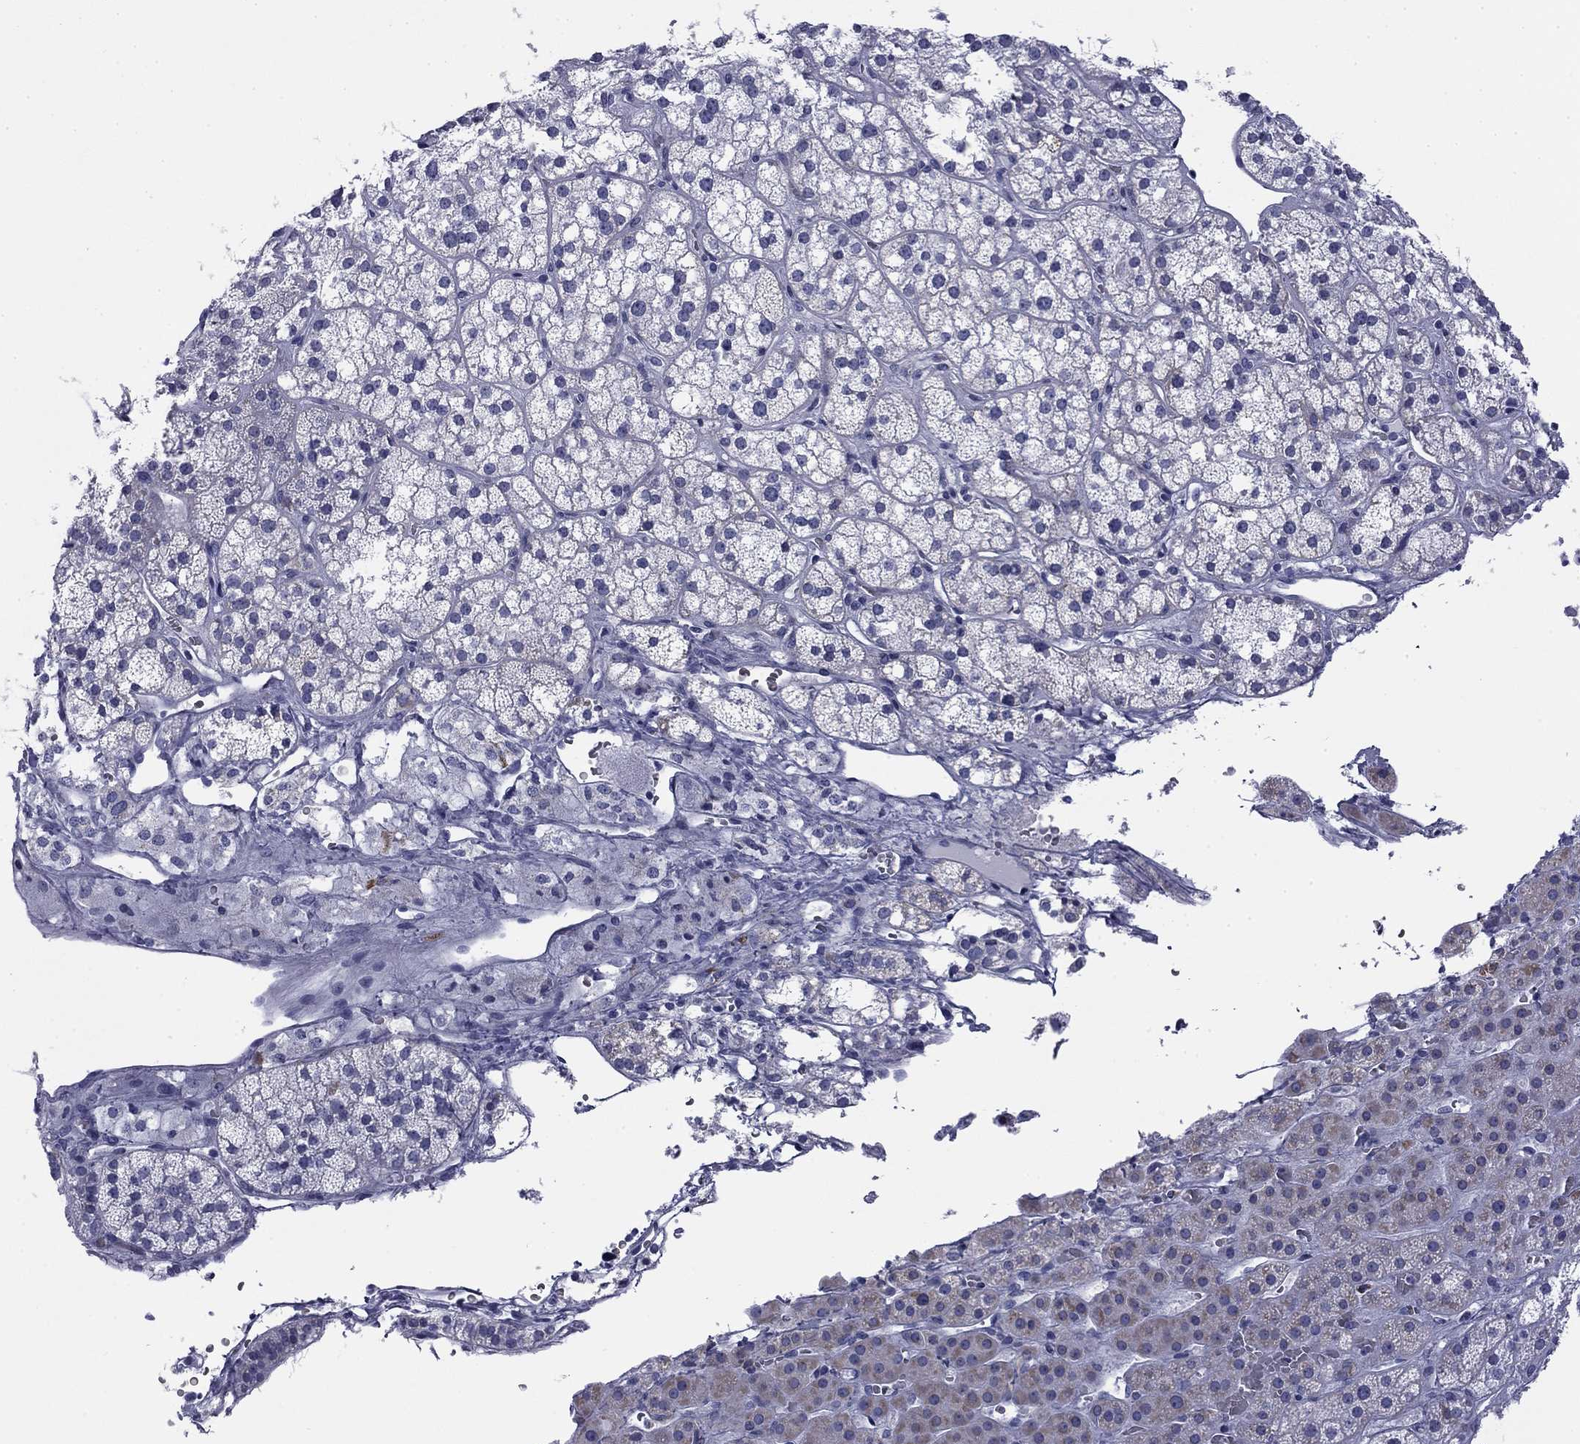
{"staining": {"intensity": "negative", "quantity": "none", "location": "none"}, "tissue": "adrenal gland", "cell_type": "Glandular cells", "image_type": "normal", "snomed": [{"axis": "morphology", "description": "Normal tissue, NOS"}, {"axis": "topography", "description": "Adrenal gland"}], "caption": "This is a histopathology image of immunohistochemistry staining of benign adrenal gland, which shows no expression in glandular cells.", "gene": "ZP2", "patient": {"sex": "male", "age": 53}}